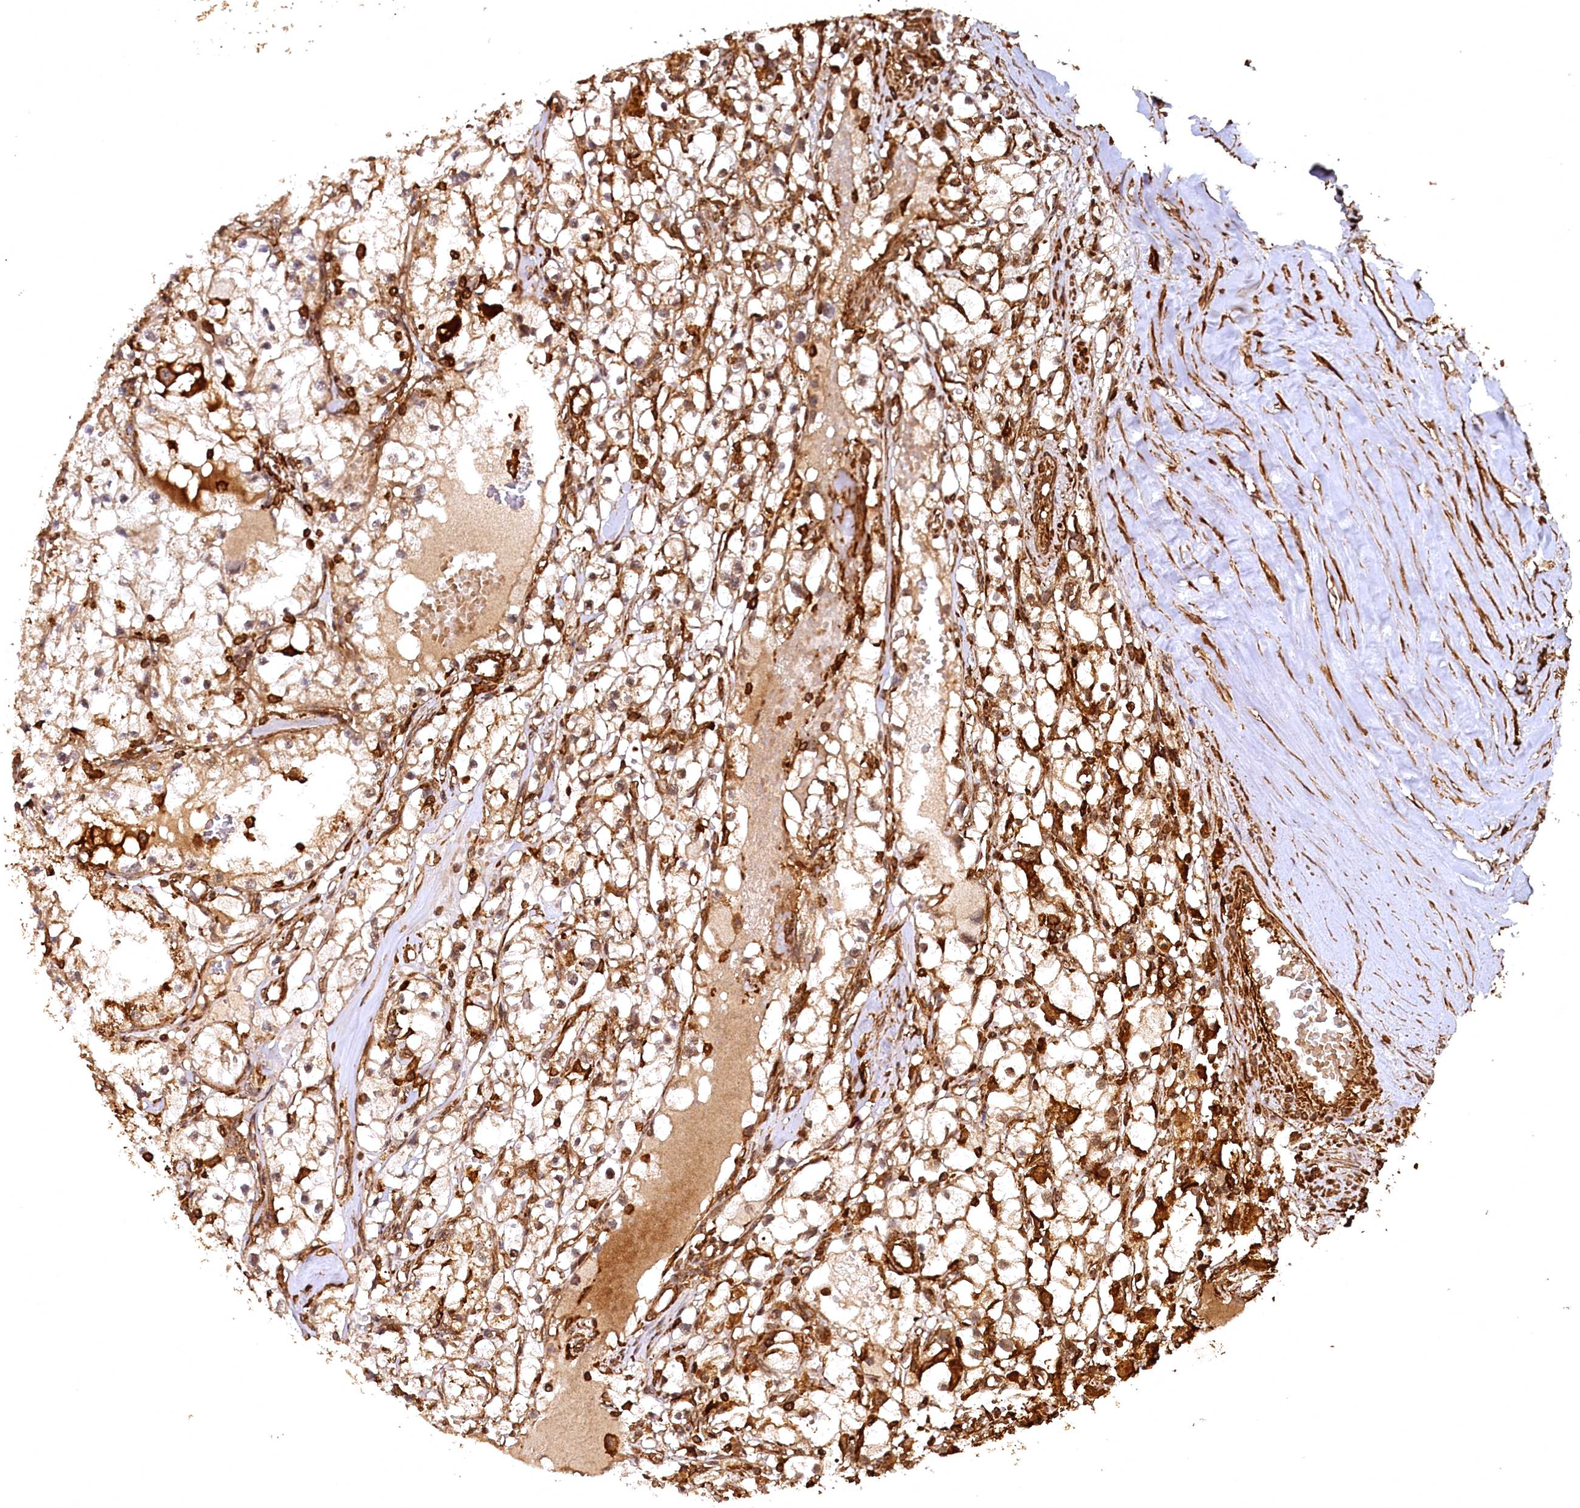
{"staining": {"intensity": "moderate", "quantity": ">75%", "location": "cytoplasmic/membranous"}, "tissue": "renal cancer", "cell_type": "Tumor cells", "image_type": "cancer", "snomed": [{"axis": "morphology", "description": "Adenocarcinoma, NOS"}, {"axis": "topography", "description": "Kidney"}], "caption": "High-power microscopy captured an IHC image of renal cancer, revealing moderate cytoplasmic/membranous positivity in approximately >75% of tumor cells.", "gene": "STUB1", "patient": {"sex": "male", "age": 56}}